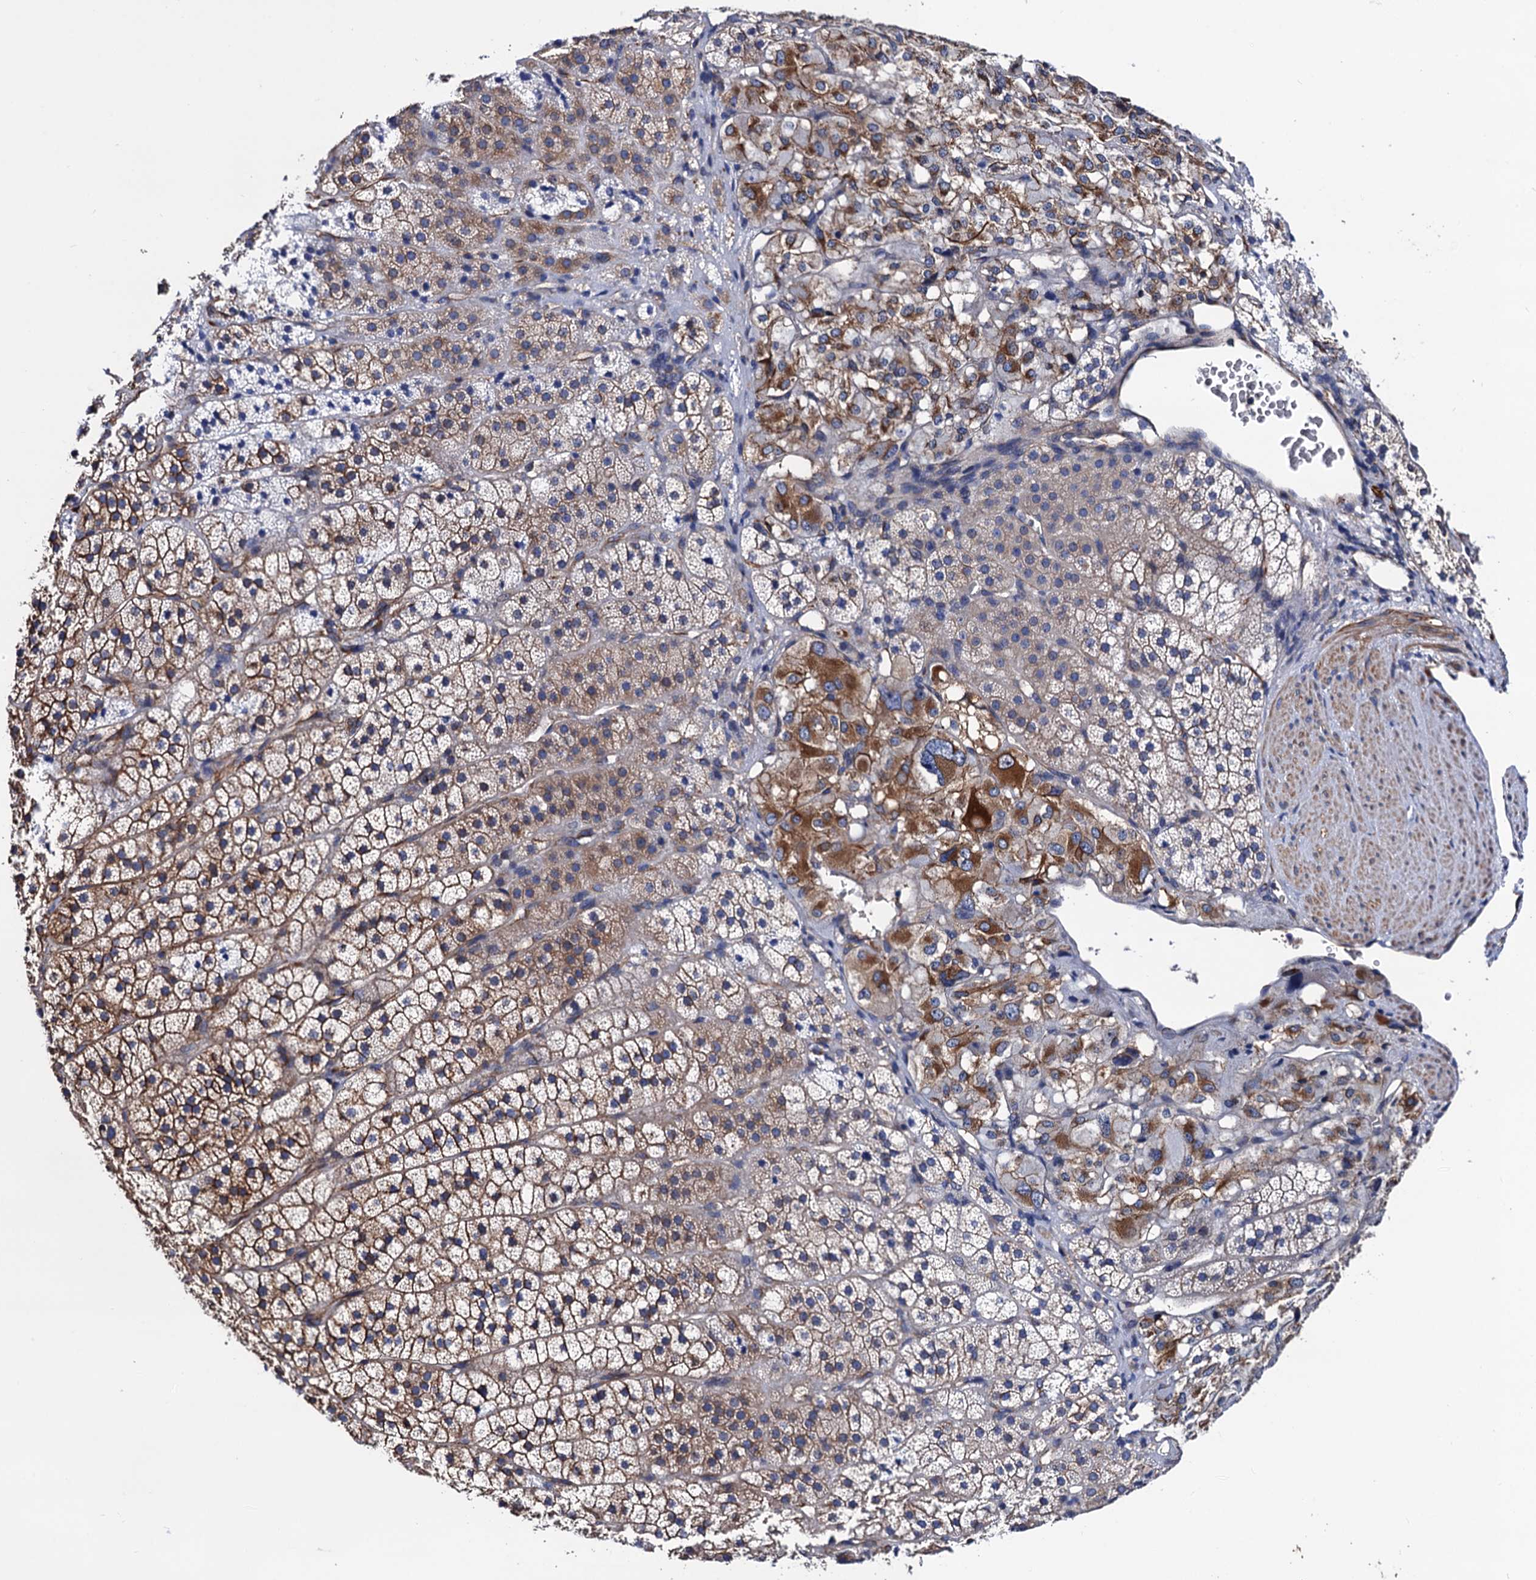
{"staining": {"intensity": "strong", "quantity": "<25%", "location": "cytoplasmic/membranous"}, "tissue": "adrenal gland", "cell_type": "Glandular cells", "image_type": "normal", "snomed": [{"axis": "morphology", "description": "Normal tissue, NOS"}, {"axis": "topography", "description": "Adrenal gland"}], "caption": "Immunohistochemistry (IHC) micrograph of benign human adrenal gland stained for a protein (brown), which demonstrates medium levels of strong cytoplasmic/membranous positivity in approximately <25% of glandular cells.", "gene": "ZDHHC18", "patient": {"sex": "female", "age": 44}}